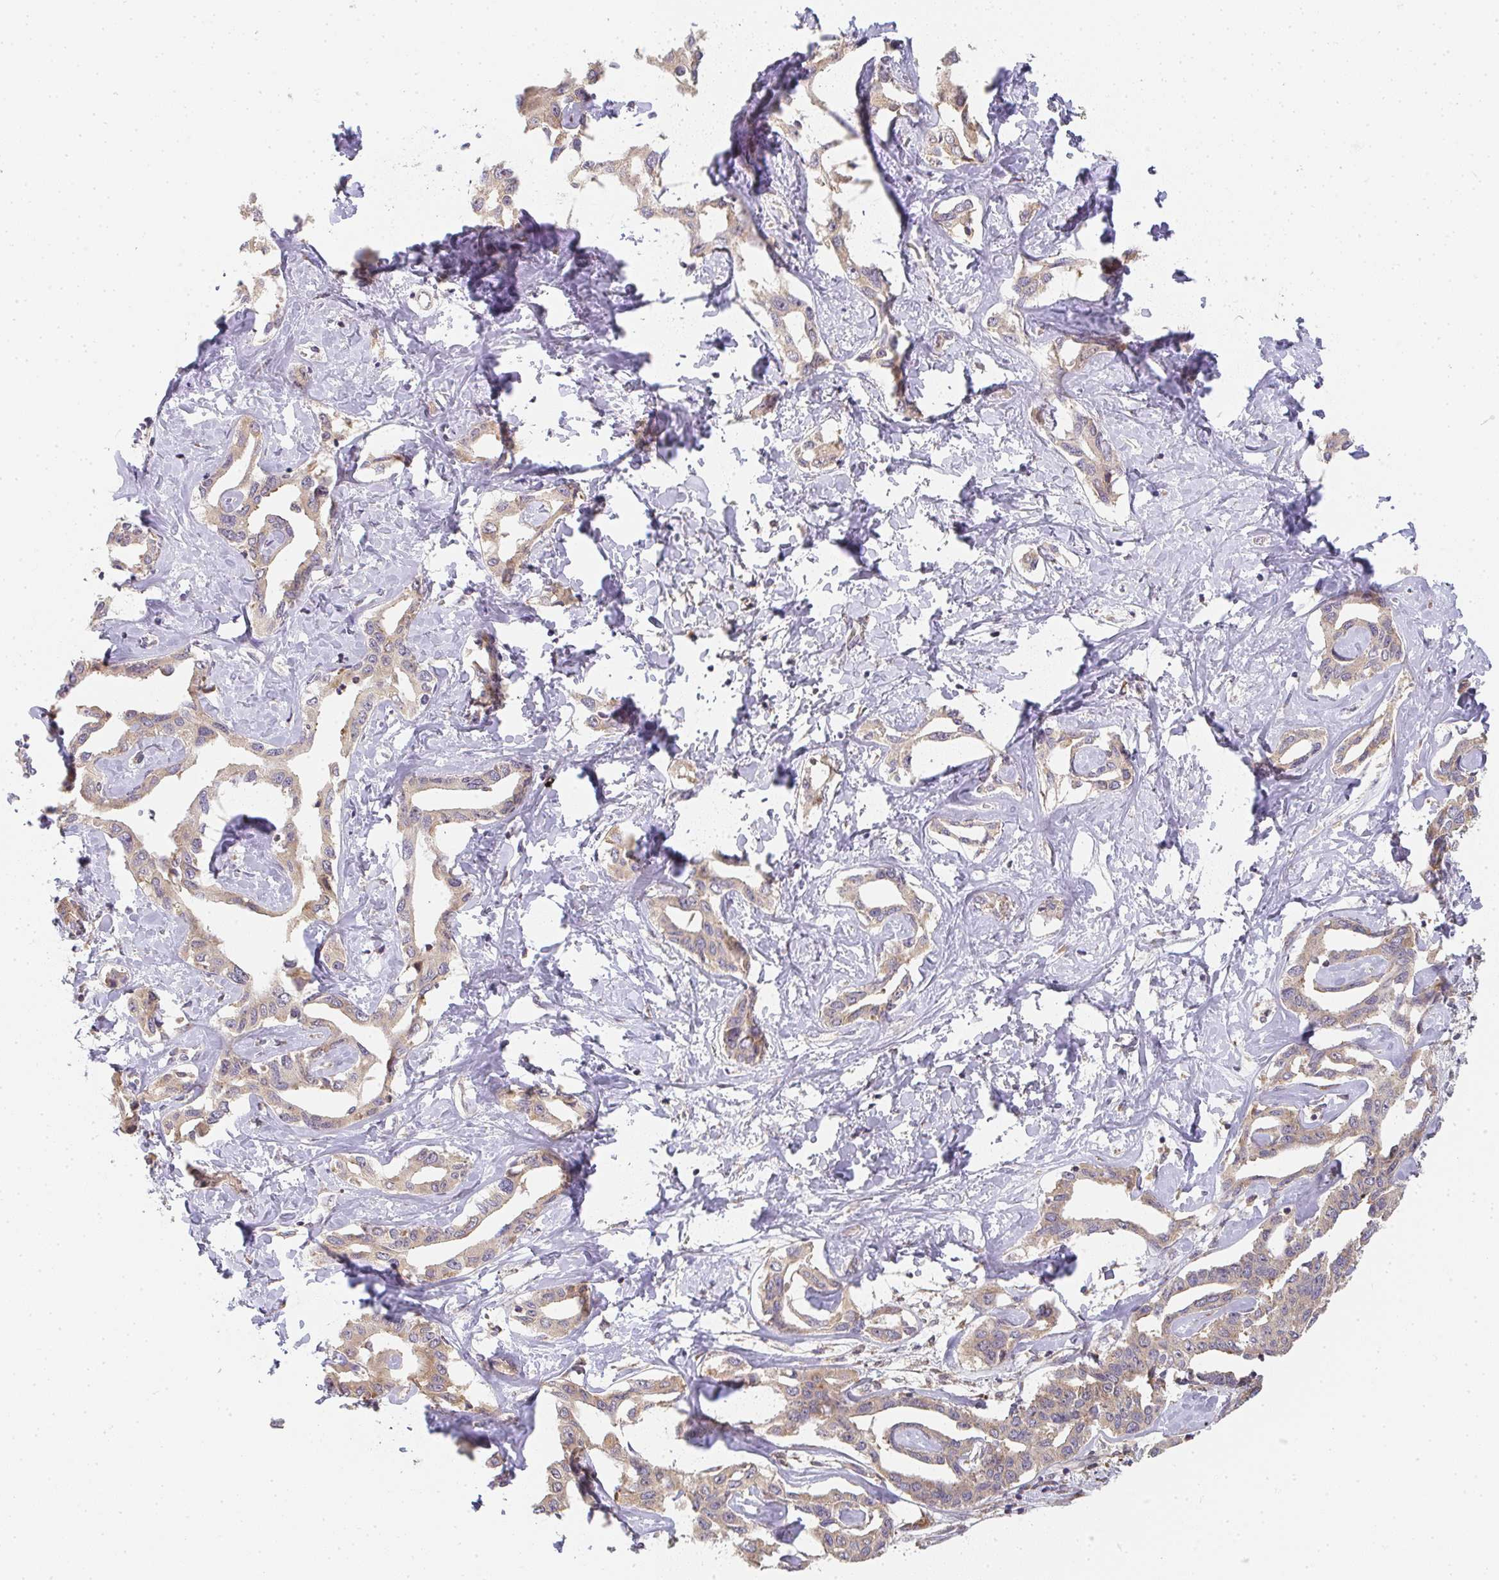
{"staining": {"intensity": "weak", "quantity": ">75%", "location": "cytoplasmic/membranous"}, "tissue": "liver cancer", "cell_type": "Tumor cells", "image_type": "cancer", "snomed": [{"axis": "morphology", "description": "Cholangiocarcinoma"}, {"axis": "topography", "description": "Liver"}], "caption": "An immunohistochemistry (IHC) image of tumor tissue is shown. Protein staining in brown shows weak cytoplasmic/membranous positivity in cholangiocarcinoma (liver) within tumor cells. (DAB = brown stain, brightfield microscopy at high magnification).", "gene": "SLC35B3", "patient": {"sex": "male", "age": 59}}